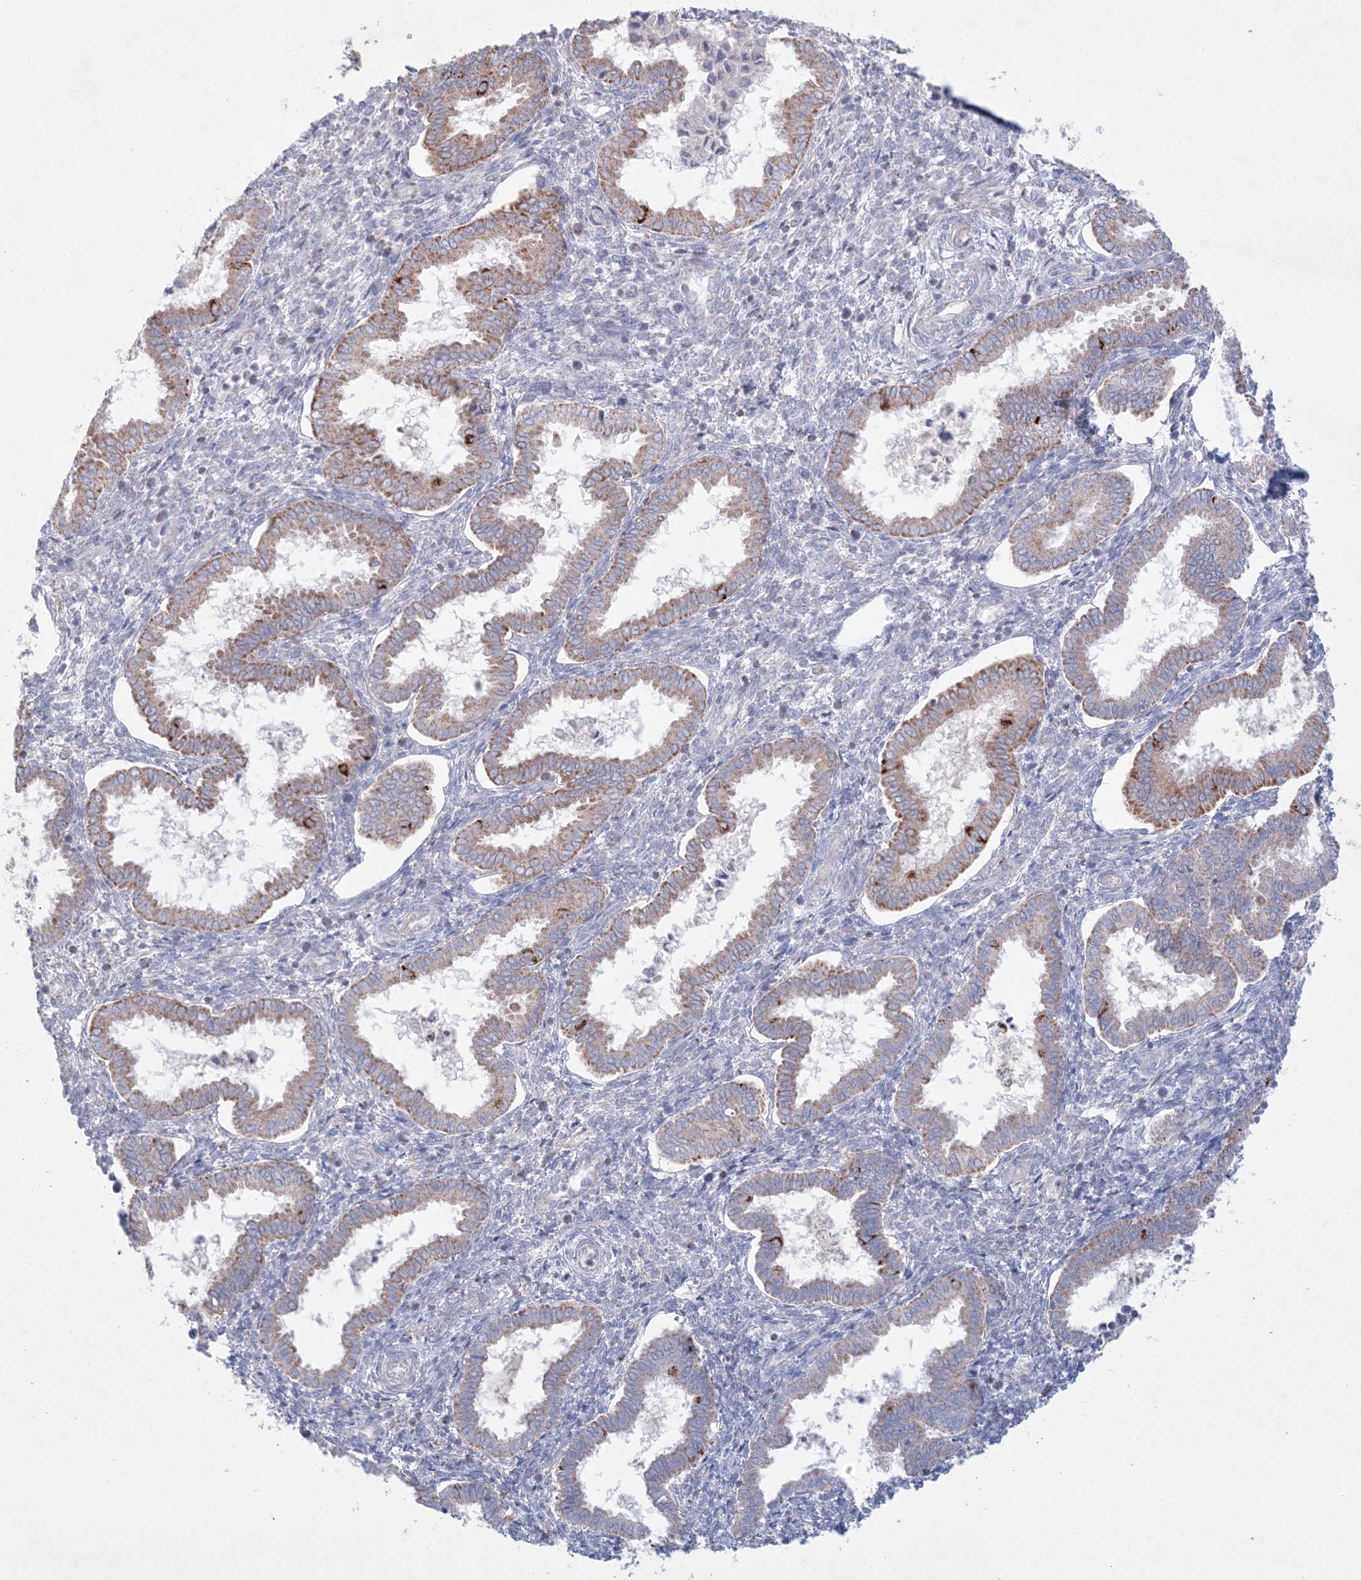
{"staining": {"intensity": "negative", "quantity": "none", "location": "none"}, "tissue": "endometrium", "cell_type": "Cells in endometrial stroma", "image_type": "normal", "snomed": [{"axis": "morphology", "description": "Normal tissue, NOS"}, {"axis": "topography", "description": "Endometrium"}], "caption": "Histopathology image shows no protein positivity in cells in endometrial stroma of unremarkable endometrium.", "gene": "KCTD6", "patient": {"sex": "female", "age": 24}}